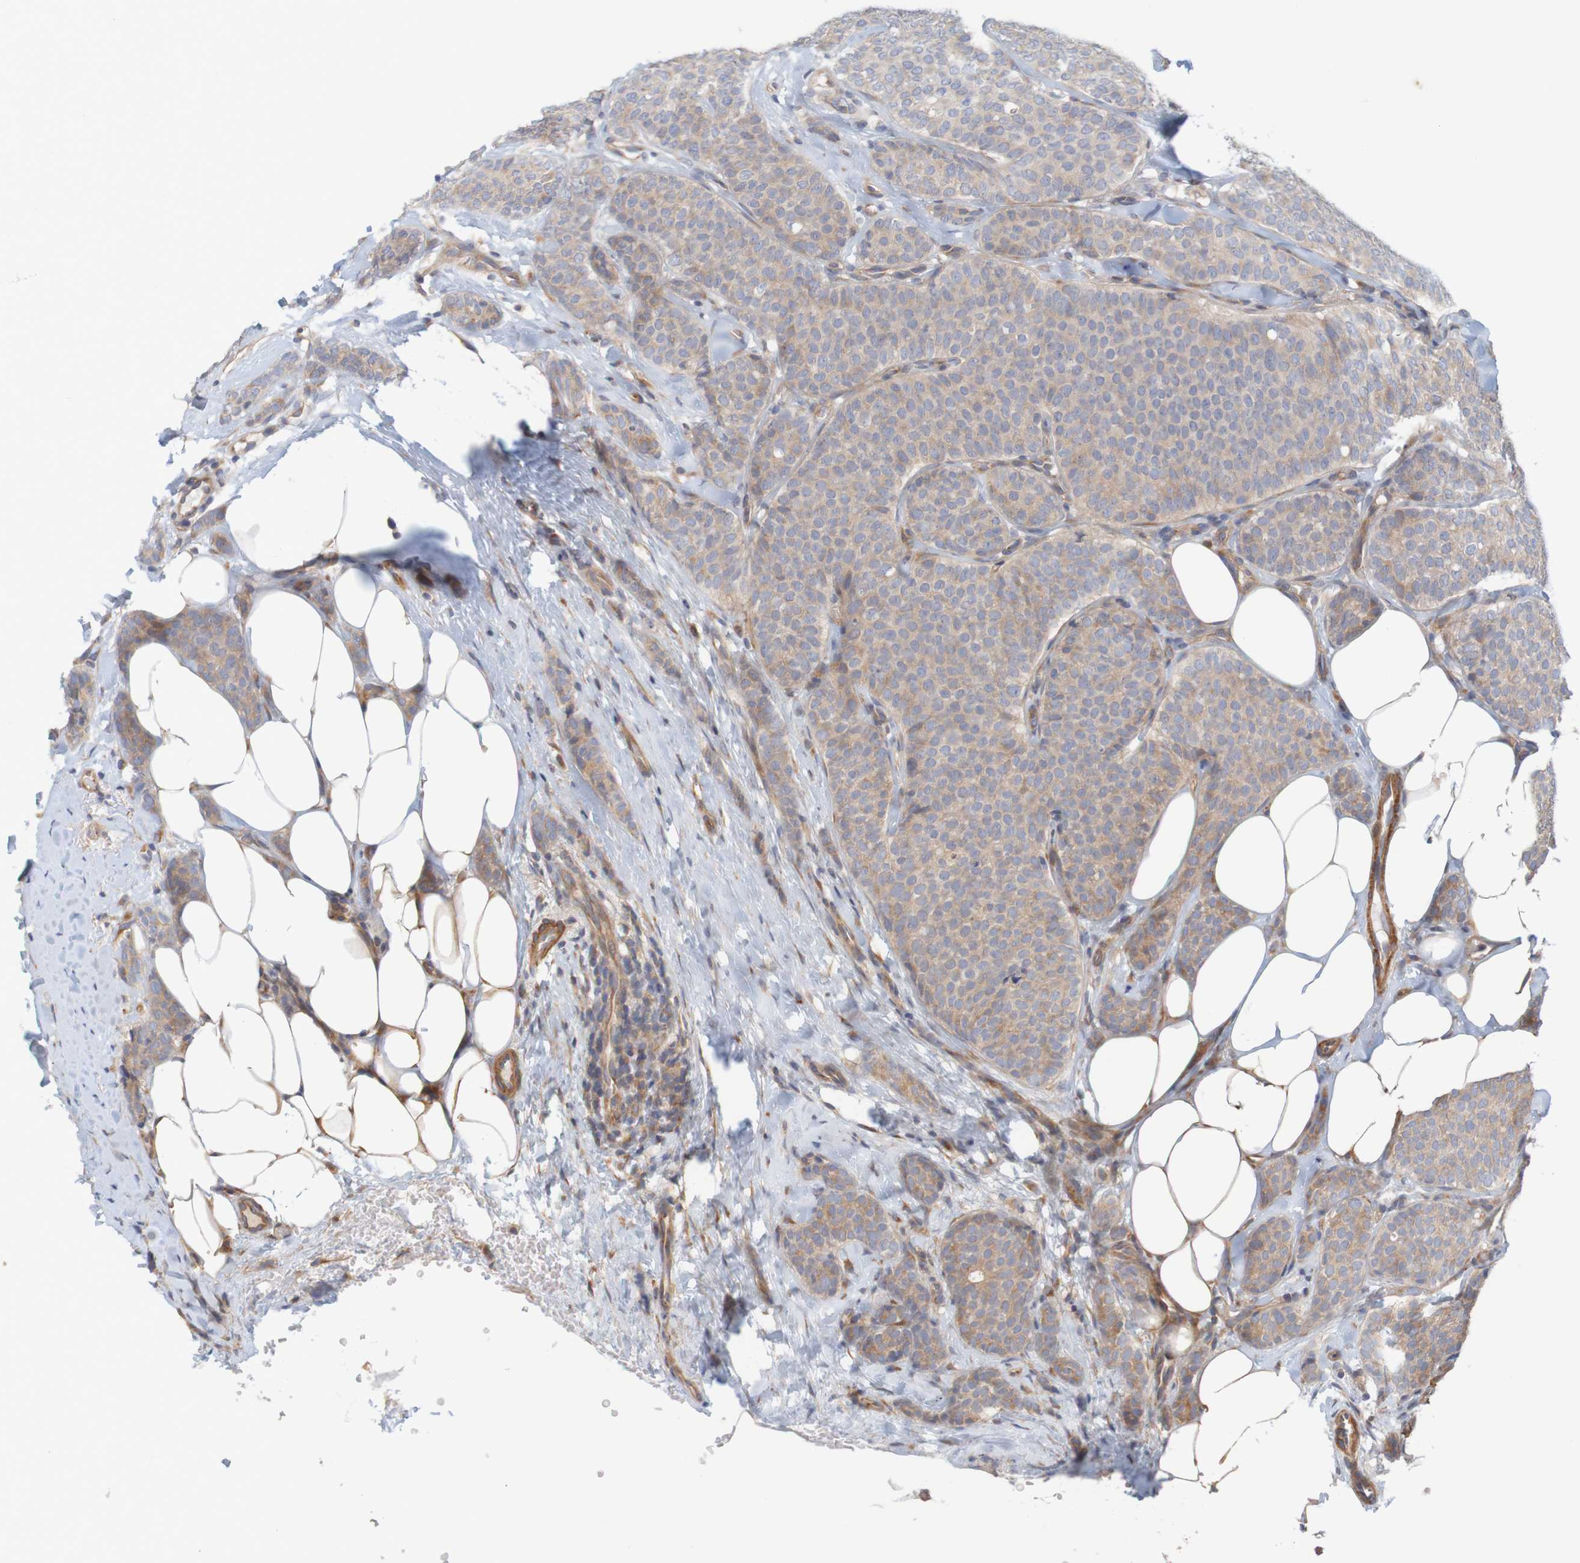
{"staining": {"intensity": "weak", "quantity": ">75%", "location": "cytoplasmic/membranous"}, "tissue": "breast cancer", "cell_type": "Tumor cells", "image_type": "cancer", "snomed": [{"axis": "morphology", "description": "Lobular carcinoma"}, {"axis": "topography", "description": "Skin"}, {"axis": "topography", "description": "Breast"}], "caption": "Weak cytoplasmic/membranous expression for a protein is appreciated in about >75% of tumor cells of breast lobular carcinoma using immunohistochemistry.", "gene": "KRT23", "patient": {"sex": "female", "age": 46}}